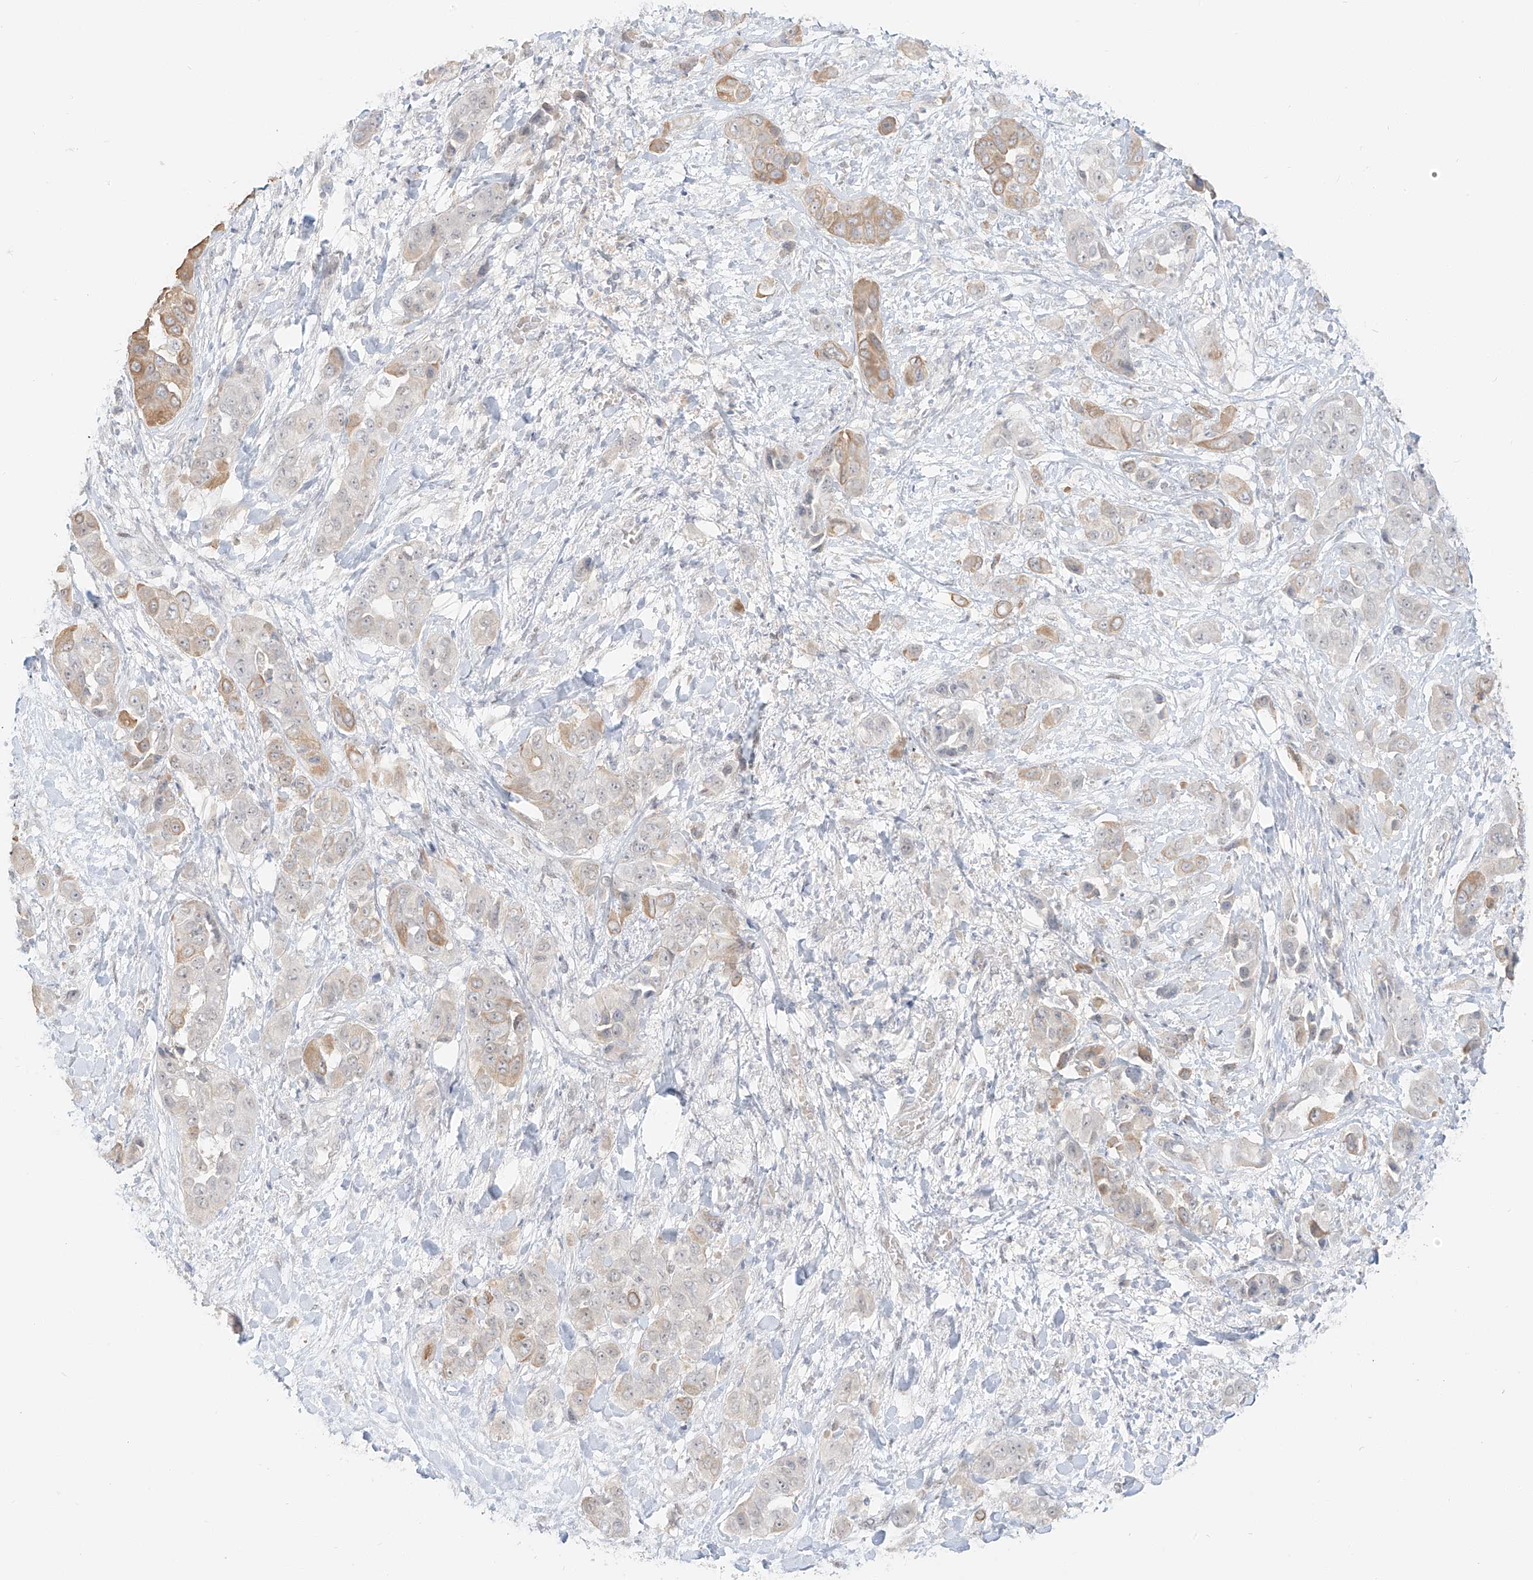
{"staining": {"intensity": "moderate", "quantity": "<25%", "location": "cytoplasmic/membranous"}, "tissue": "liver cancer", "cell_type": "Tumor cells", "image_type": "cancer", "snomed": [{"axis": "morphology", "description": "Cholangiocarcinoma"}, {"axis": "topography", "description": "Liver"}], "caption": "Human cholangiocarcinoma (liver) stained with a brown dye reveals moderate cytoplasmic/membranous positive positivity in approximately <25% of tumor cells.", "gene": "ZNF774", "patient": {"sex": "female", "age": 52}}